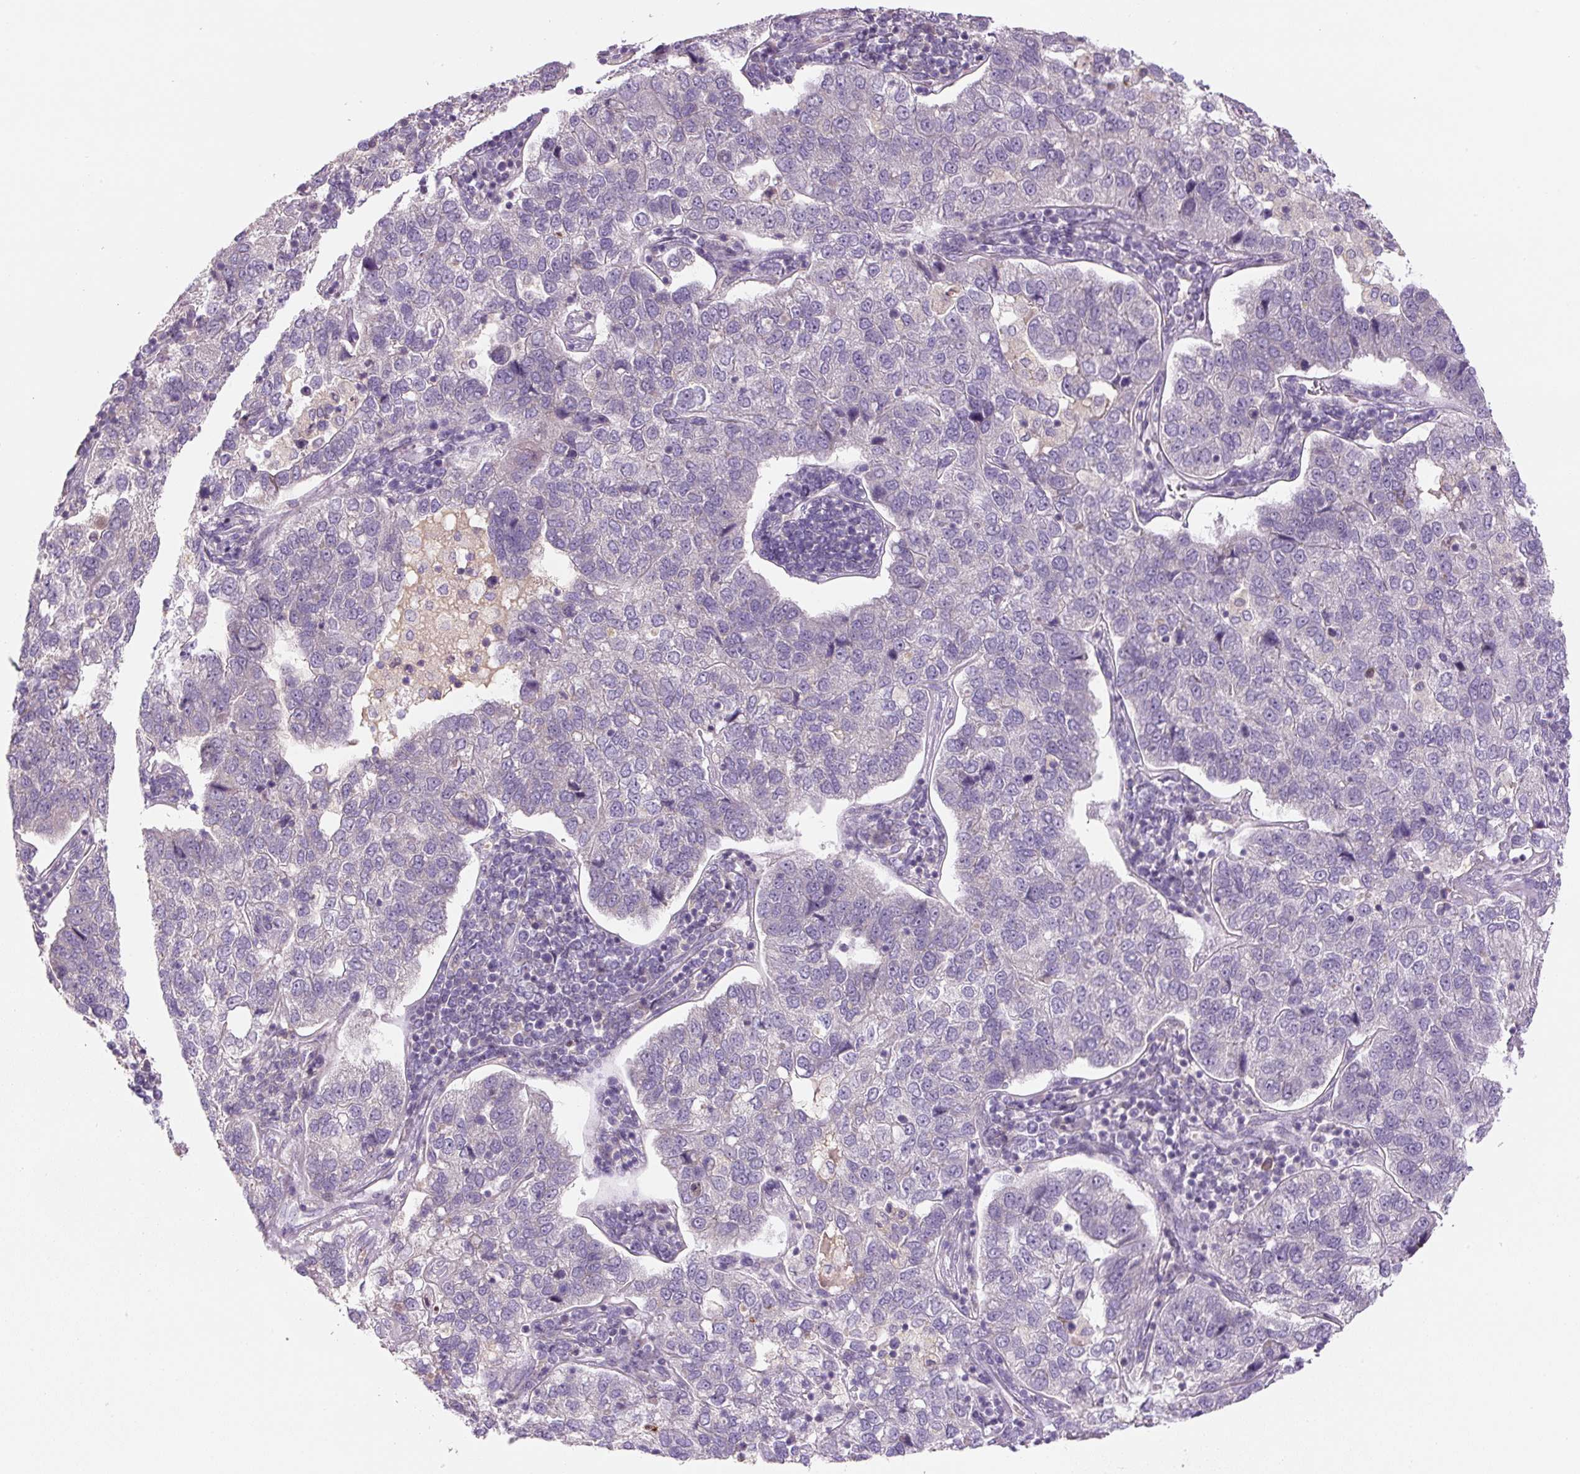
{"staining": {"intensity": "negative", "quantity": "none", "location": "none"}, "tissue": "pancreatic cancer", "cell_type": "Tumor cells", "image_type": "cancer", "snomed": [{"axis": "morphology", "description": "Adenocarcinoma, NOS"}, {"axis": "topography", "description": "Pancreas"}], "caption": "There is no significant expression in tumor cells of pancreatic cancer (adenocarcinoma). (Stains: DAB immunohistochemistry with hematoxylin counter stain, Microscopy: brightfield microscopy at high magnification).", "gene": "YIF1B", "patient": {"sex": "female", "age": 61}}